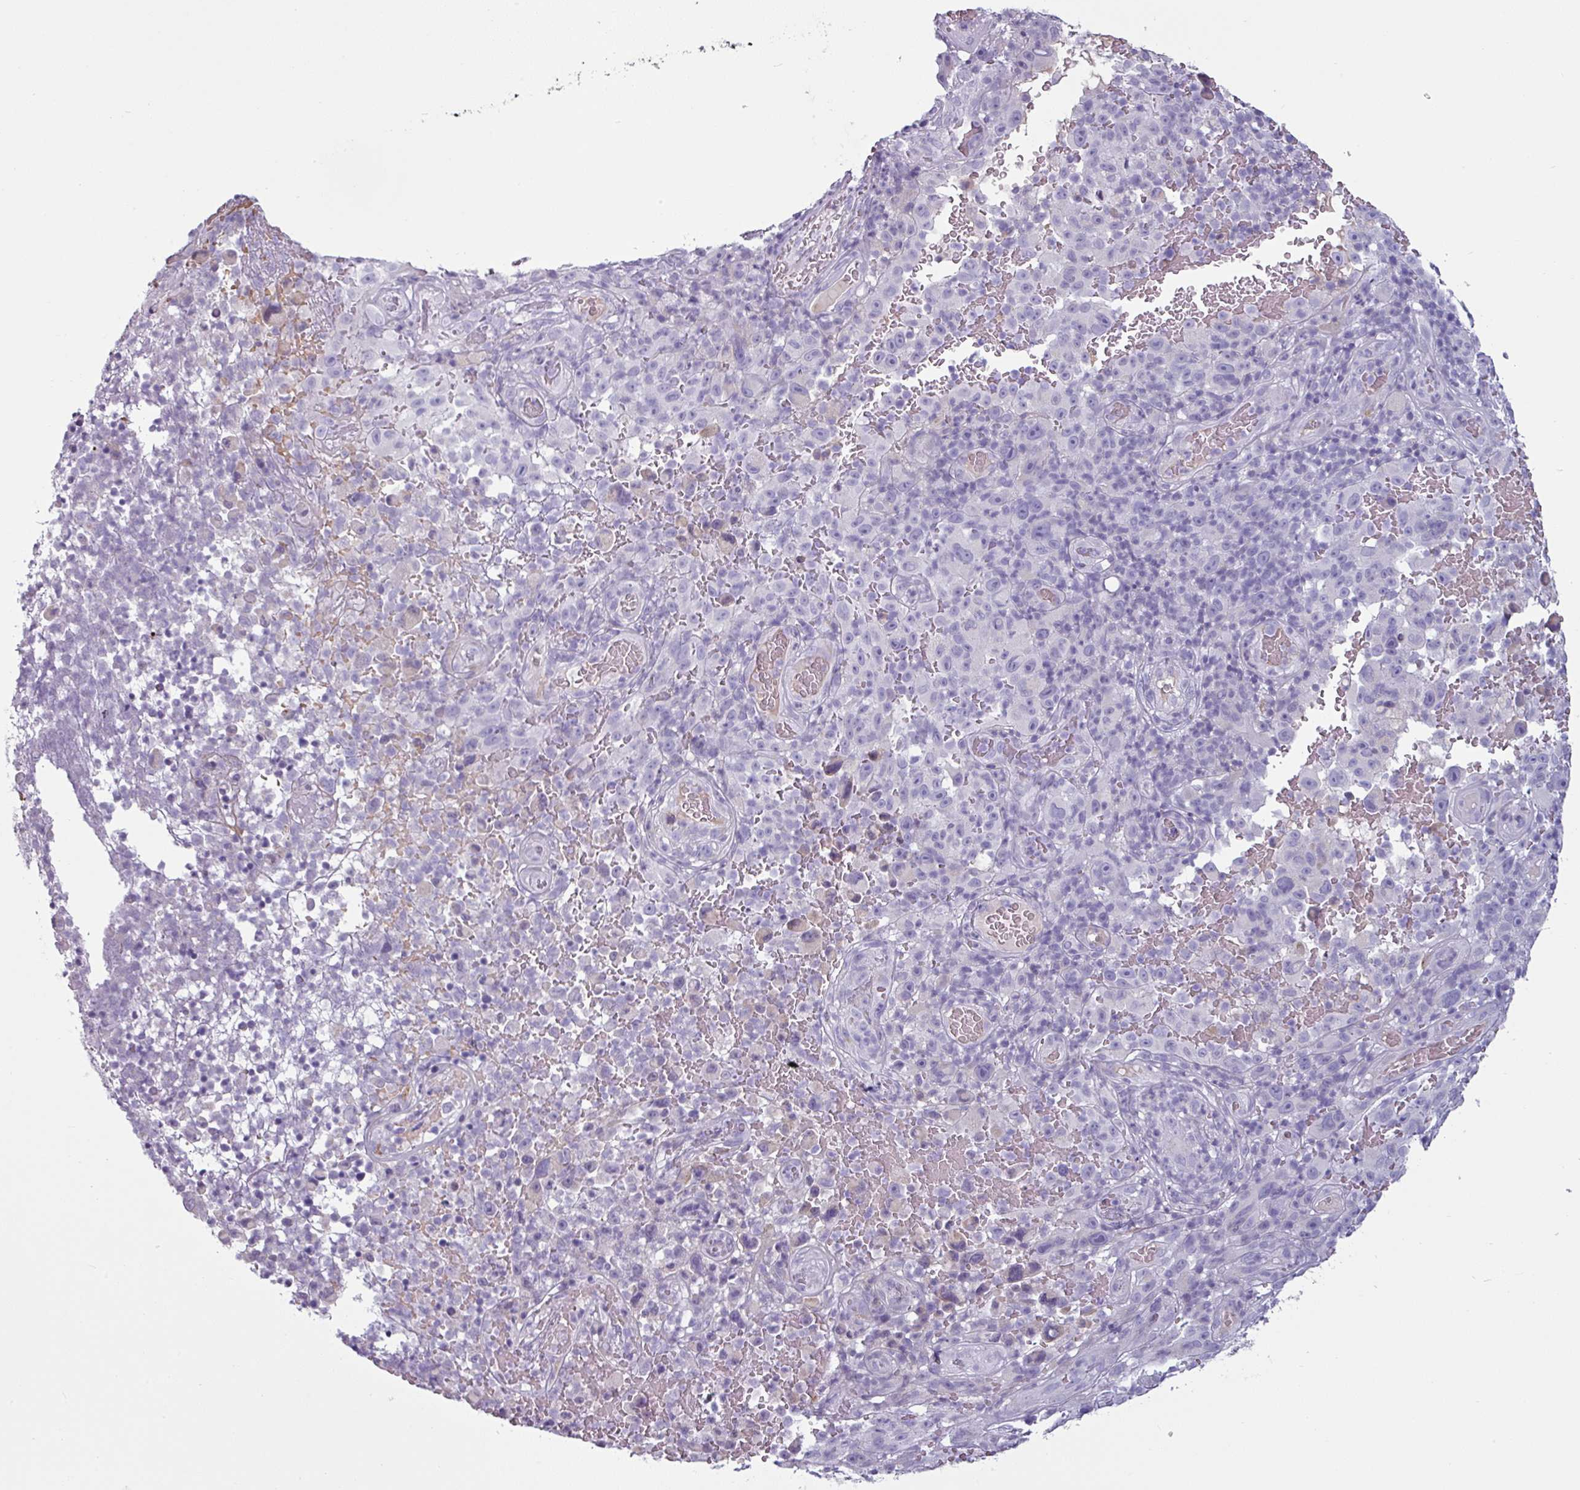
{"staining": {"intensity": "negative", "quantity": "none", "location": "none"}, "tissue": "melanoma", "cell_type": "Tumor cells", "image_type": "cancer", "snomed": [{"axis": "morphology", "description": "Malignant melanoma, NOS"}, {"axis": "topography", "description": "Skin"}], "caption": "An IHC image of malignant melanoma is shown. There is no staining in tumor cells of malignant melanoma.", "gene": "CLCA1", "patient": {"sex": "female", "age": 82}}